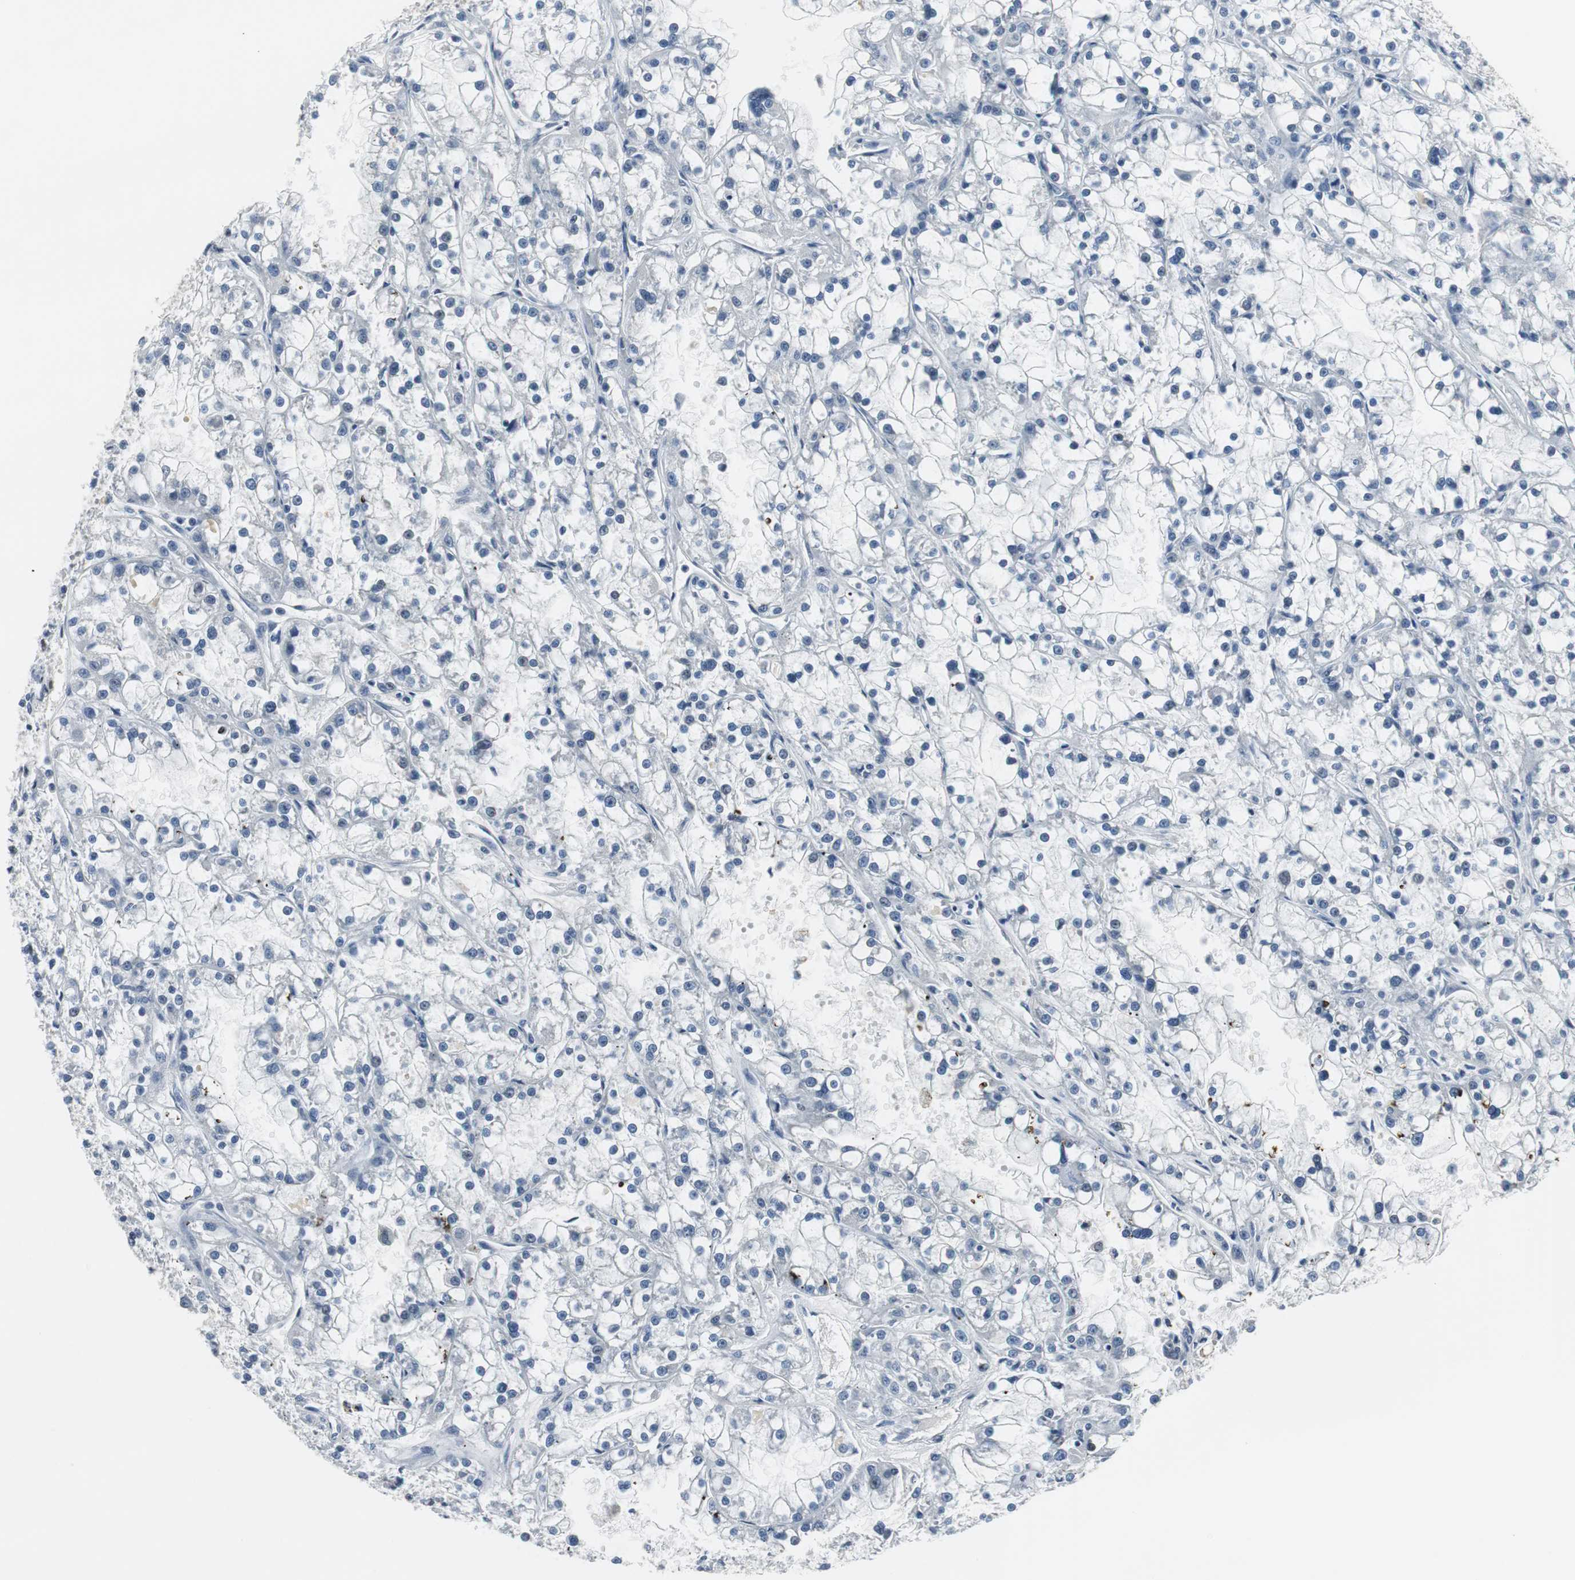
{"staining": {"intensity": "negative", "quantity": "none", "location": "none"}, "tissue": "renal cancer", "cell_type": "Tumor cells", "image_type": "cancer", "snomed": [{"axis": "morphology", "description": "Adenocarcinoma, NOS"}, {"axis": "topography", "description": "Kidney"}], "caption": "Immunohistochemistry (IHC) histopathology image of adenocarcinoma (renal) stained for a protein (brown), which exhibits no staining in tumor cells. (DAB (3,3'-diaminobenzidine) immunohistochemistry (IHC) visualized using brightfield microscopy, high magnification).", "gene": "ELK1", "patient": {"sex": "female", "age": 52}}